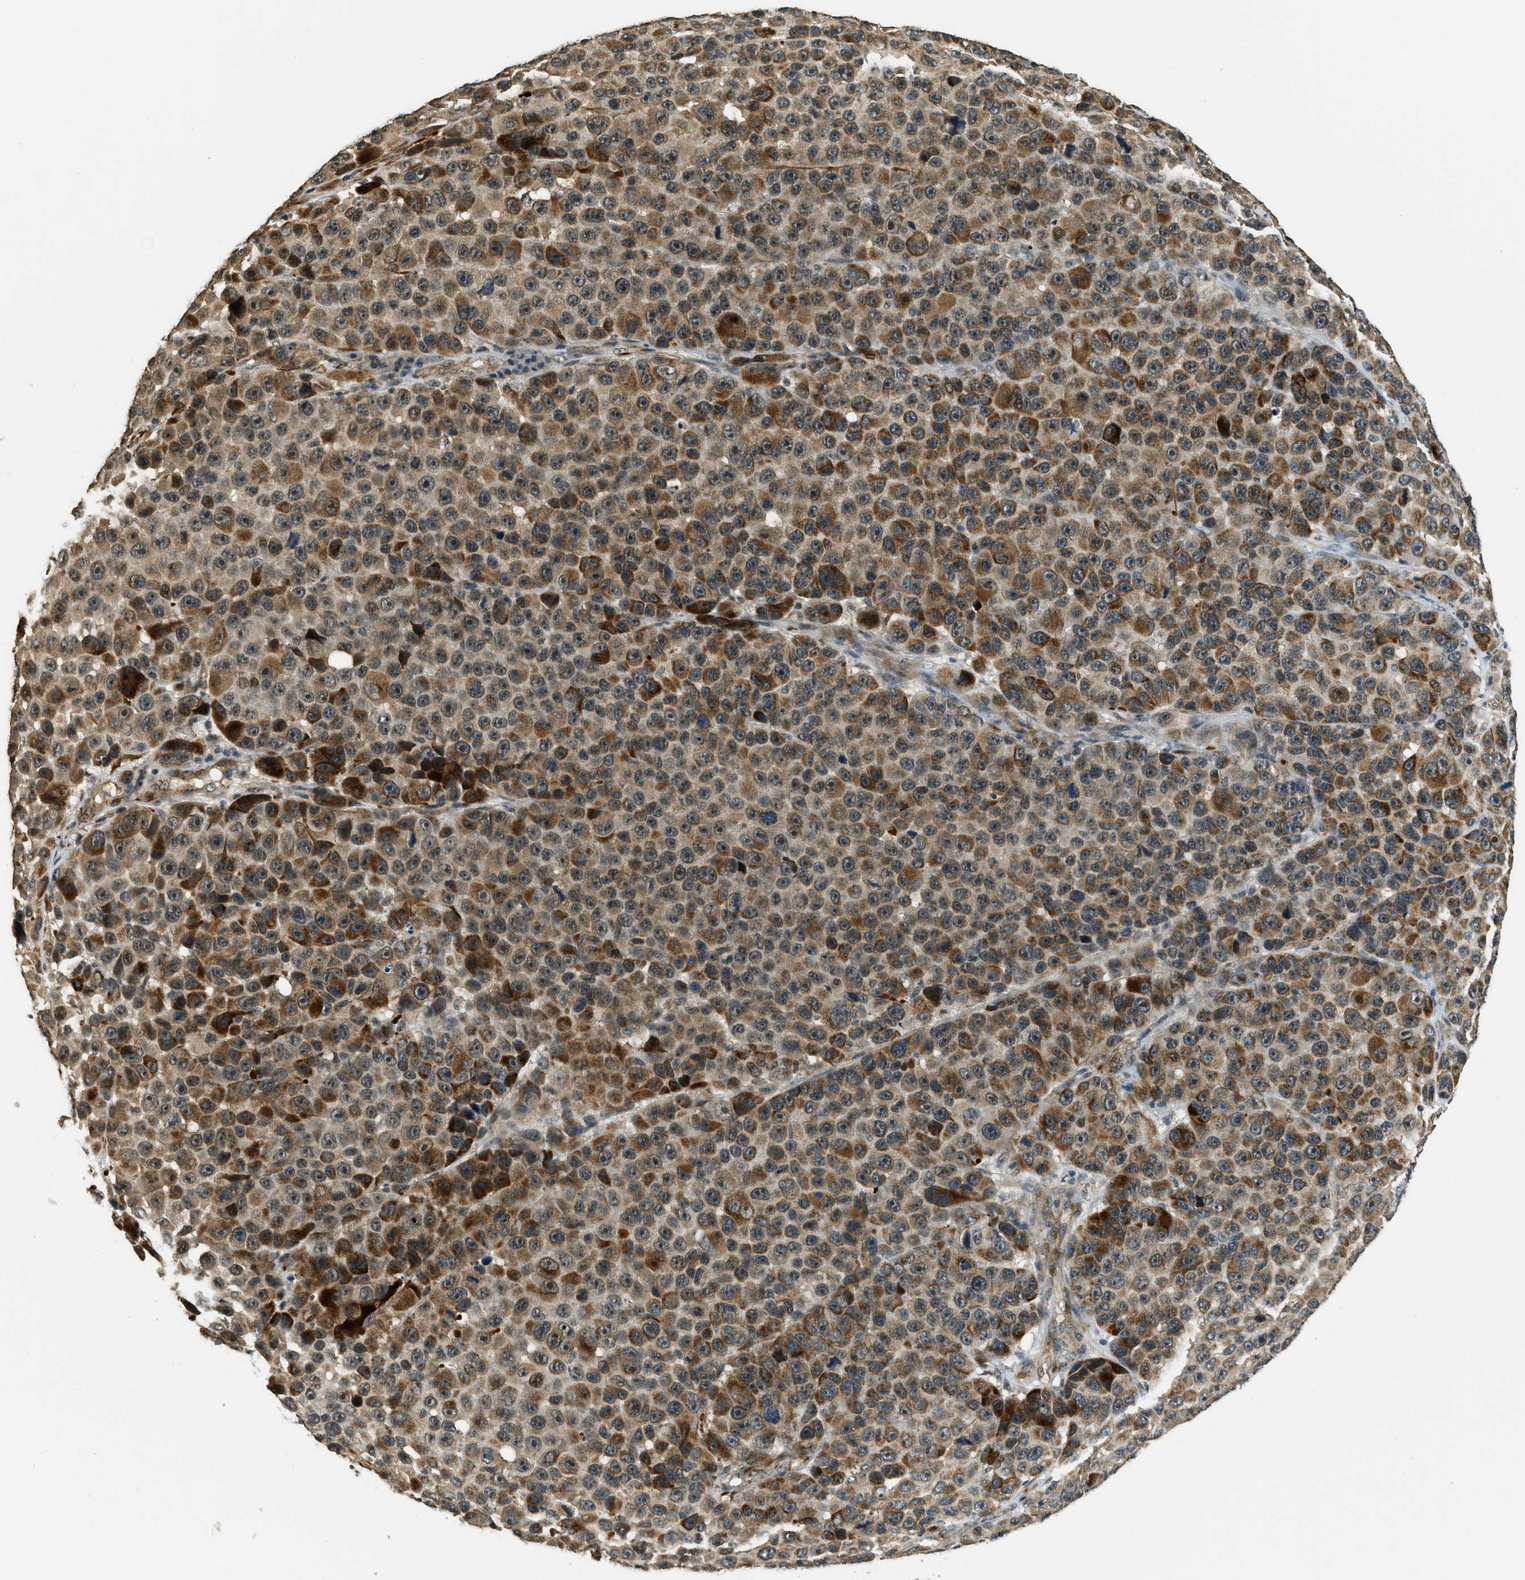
{"staining": {"intensity": "moderate", "quantity": ">75%", "location": "cytoplasmic/membranous,nuclear"}, "tissue": "melanoma", "cell_type": "Tumor cells", "image_type": "cancer", "snomed": [{"axis": "morphology", "description": "Malignant melanoma, NOS"}, {"axis": "topography", "description": "Skin"}], "caption": "The photomicrograph shows a brown stain indicating the presence of a protein in the cytoplasmic/membranous and nuclear of tumor cells in melanoma.", "gene": "MED21", "patient": {"sex": "male", "age": 53}}